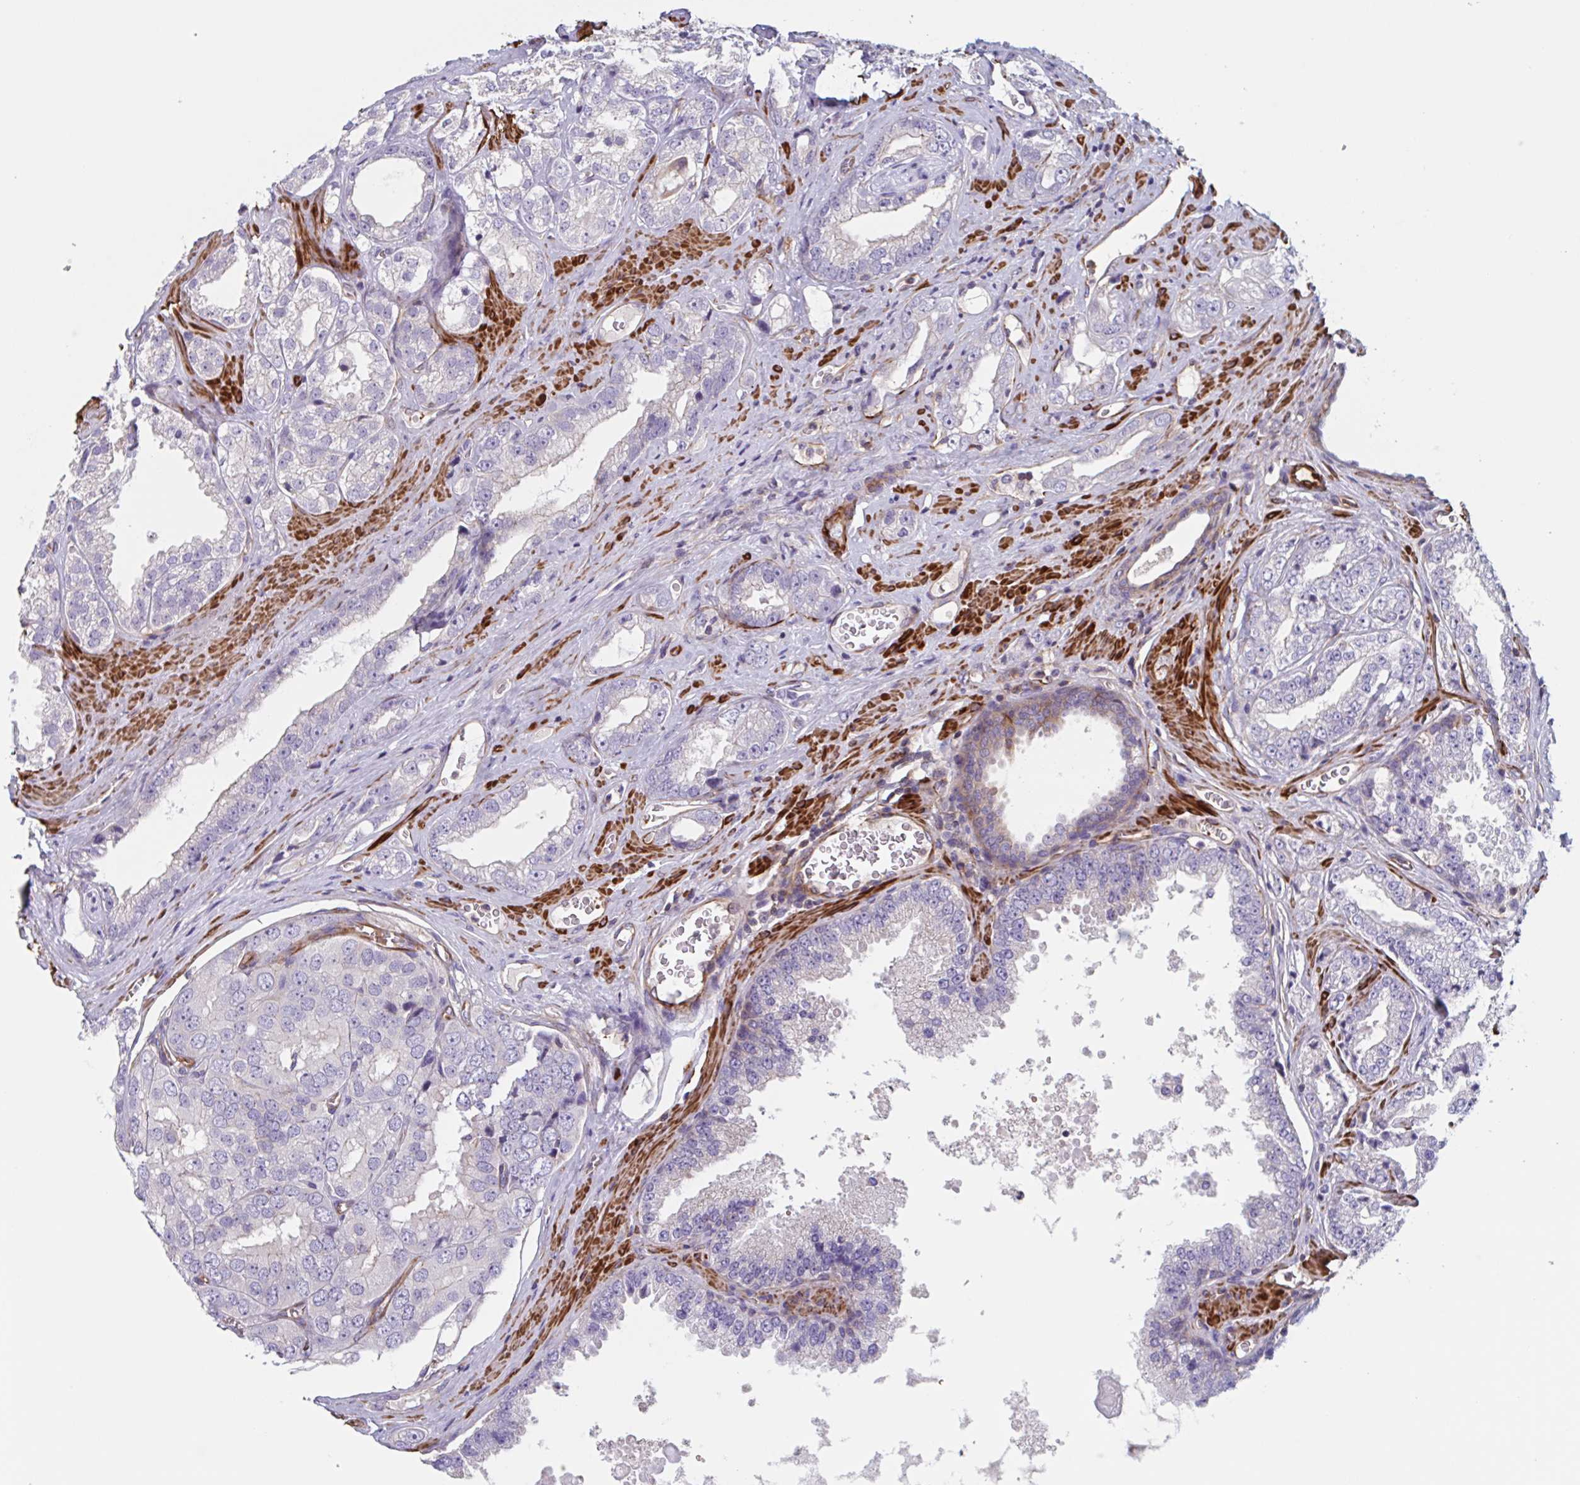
{"staining": {"intensity": "negative", "quantity": "none", "location": "none"}, "tissue": "prostate cancer", "cell_type": "Tumor cells", "image_type": "cancer", "snomed": [{"axis": "morphology", "description": "Adenocarcinoma, High grade"}, {"axis": "topography", "description": "Prostate"}], "caption": "A histopathology image of prostate cancer (high-grade adenocarcinoma) stained for a protein demonstrates no brown staining in tumor cells. The staining was performed using DAB (3,3'-diaminobenzidine) to visualize the protein expression in brown, while the nuclei were stained in blue with hematoxylin (Magnification: 20x).", "gene": "SHISA7", "patient": {"sex": "male", "age": 67}}